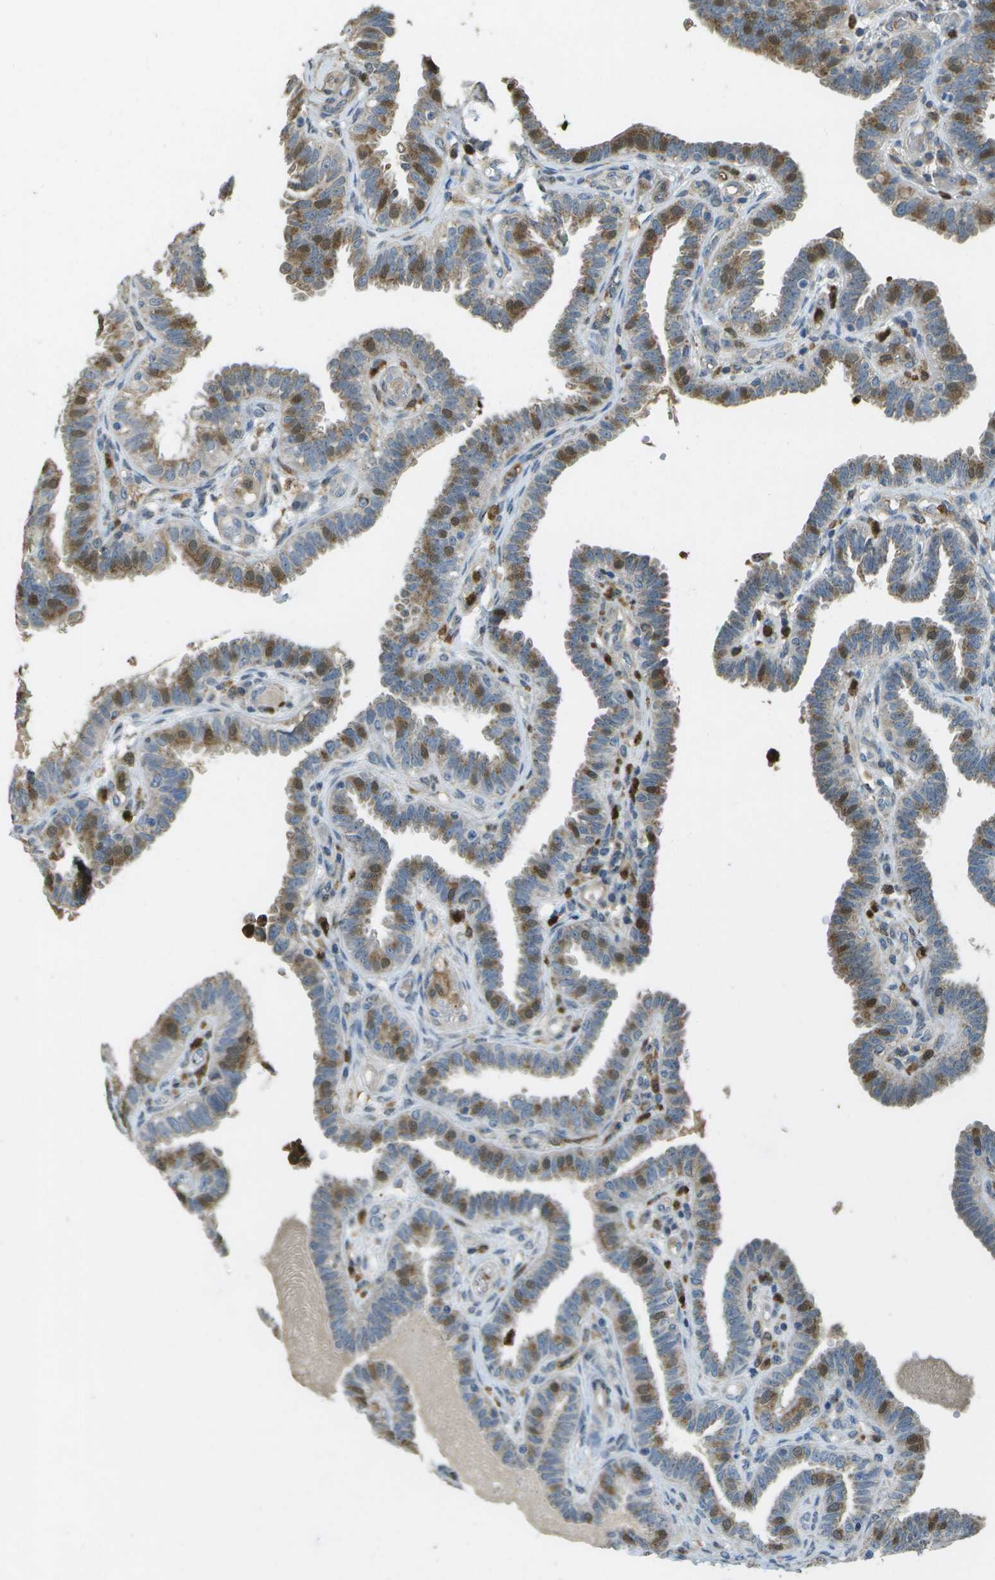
{"staining": {"intensity": "moderate", "quantity": "25%-75%", "location": "cytoplasmic/membranous"}, "tissue": "fallopian tube", "cell_type": "Glandular cells", "image_type": "normal", "snomed": [{"axis": "morphology", "description": "Normal tissue, NOS"}, {"axis": "topography", "description": "Fallopian tube"}, {"axis": "topography", "description": "Placenta"}], "caption": "High-power microscopy captured an IHC micrograph of unremarkable fallopian tube, revealing moderate cytoplasmic/membranous expression in about 25%-75% of glandular cells.", "gene": "CACHD1", "patient": {"sex": "female", "age": 34}}